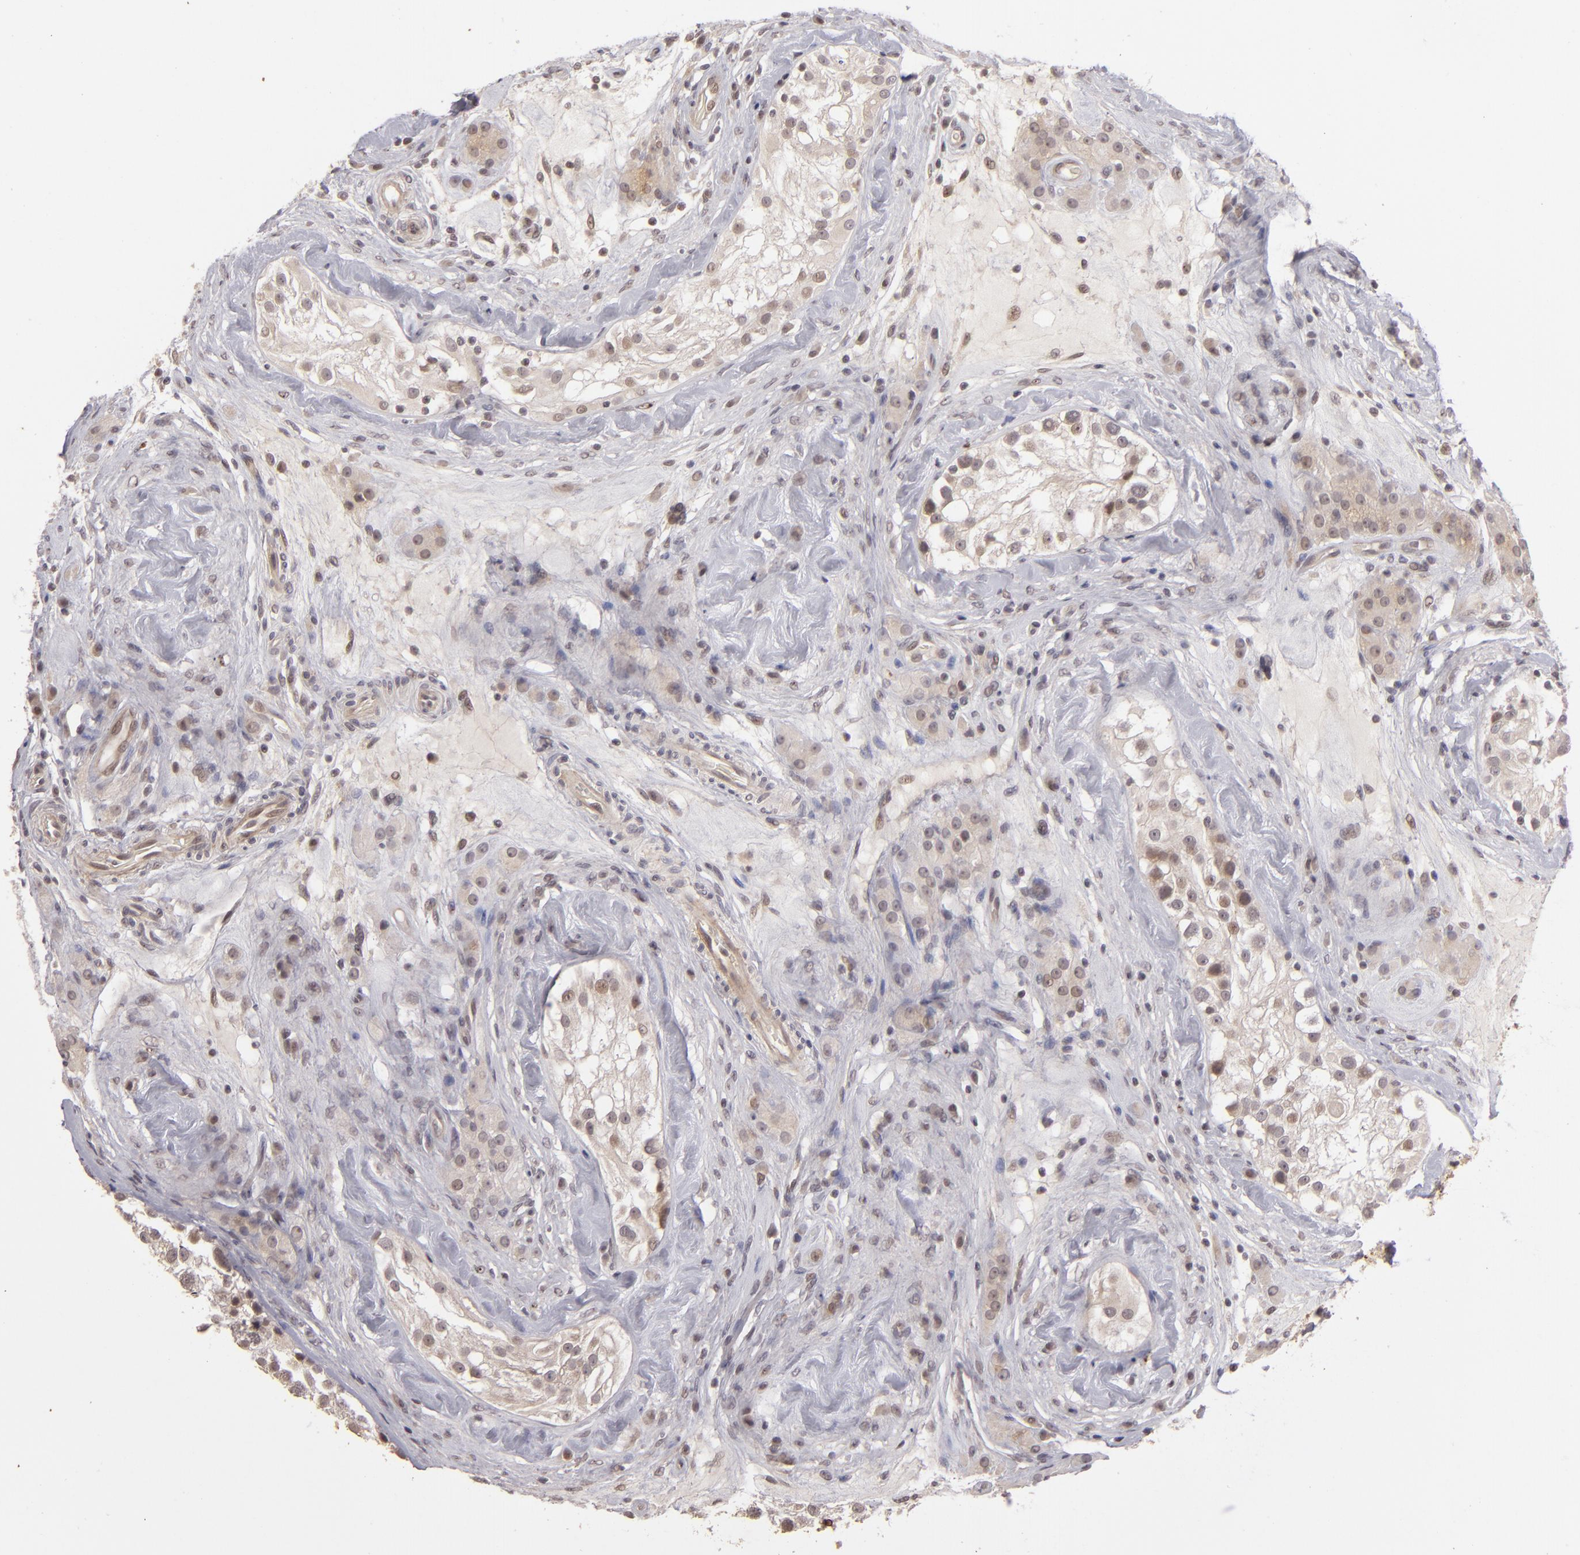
{"staining": {"intensity": "strong", "quantity": "<25%", "location": "cytoplasmic/membranous"}, "tissue": "testis", "cell_type": "Cells in seminiferous ducts", "image_type": "normal", "snomed": [{"axis": "morphology", "description": "Normal tissue, NOS"}, {"axis": "topography", "description": "Testis"}], "caption": "DAB (3,3'-diaminobenzidine) immunohistochemical staining of unremarkable human testis reveals strong cytoplasmic/membranous protein expression in about <25% of cells in seminiferous ducts. (Brightfield microscopy of DAB IHC at high magnification).", "gene": "DFFA", "patient": {"sex": "male", "age": 46}}